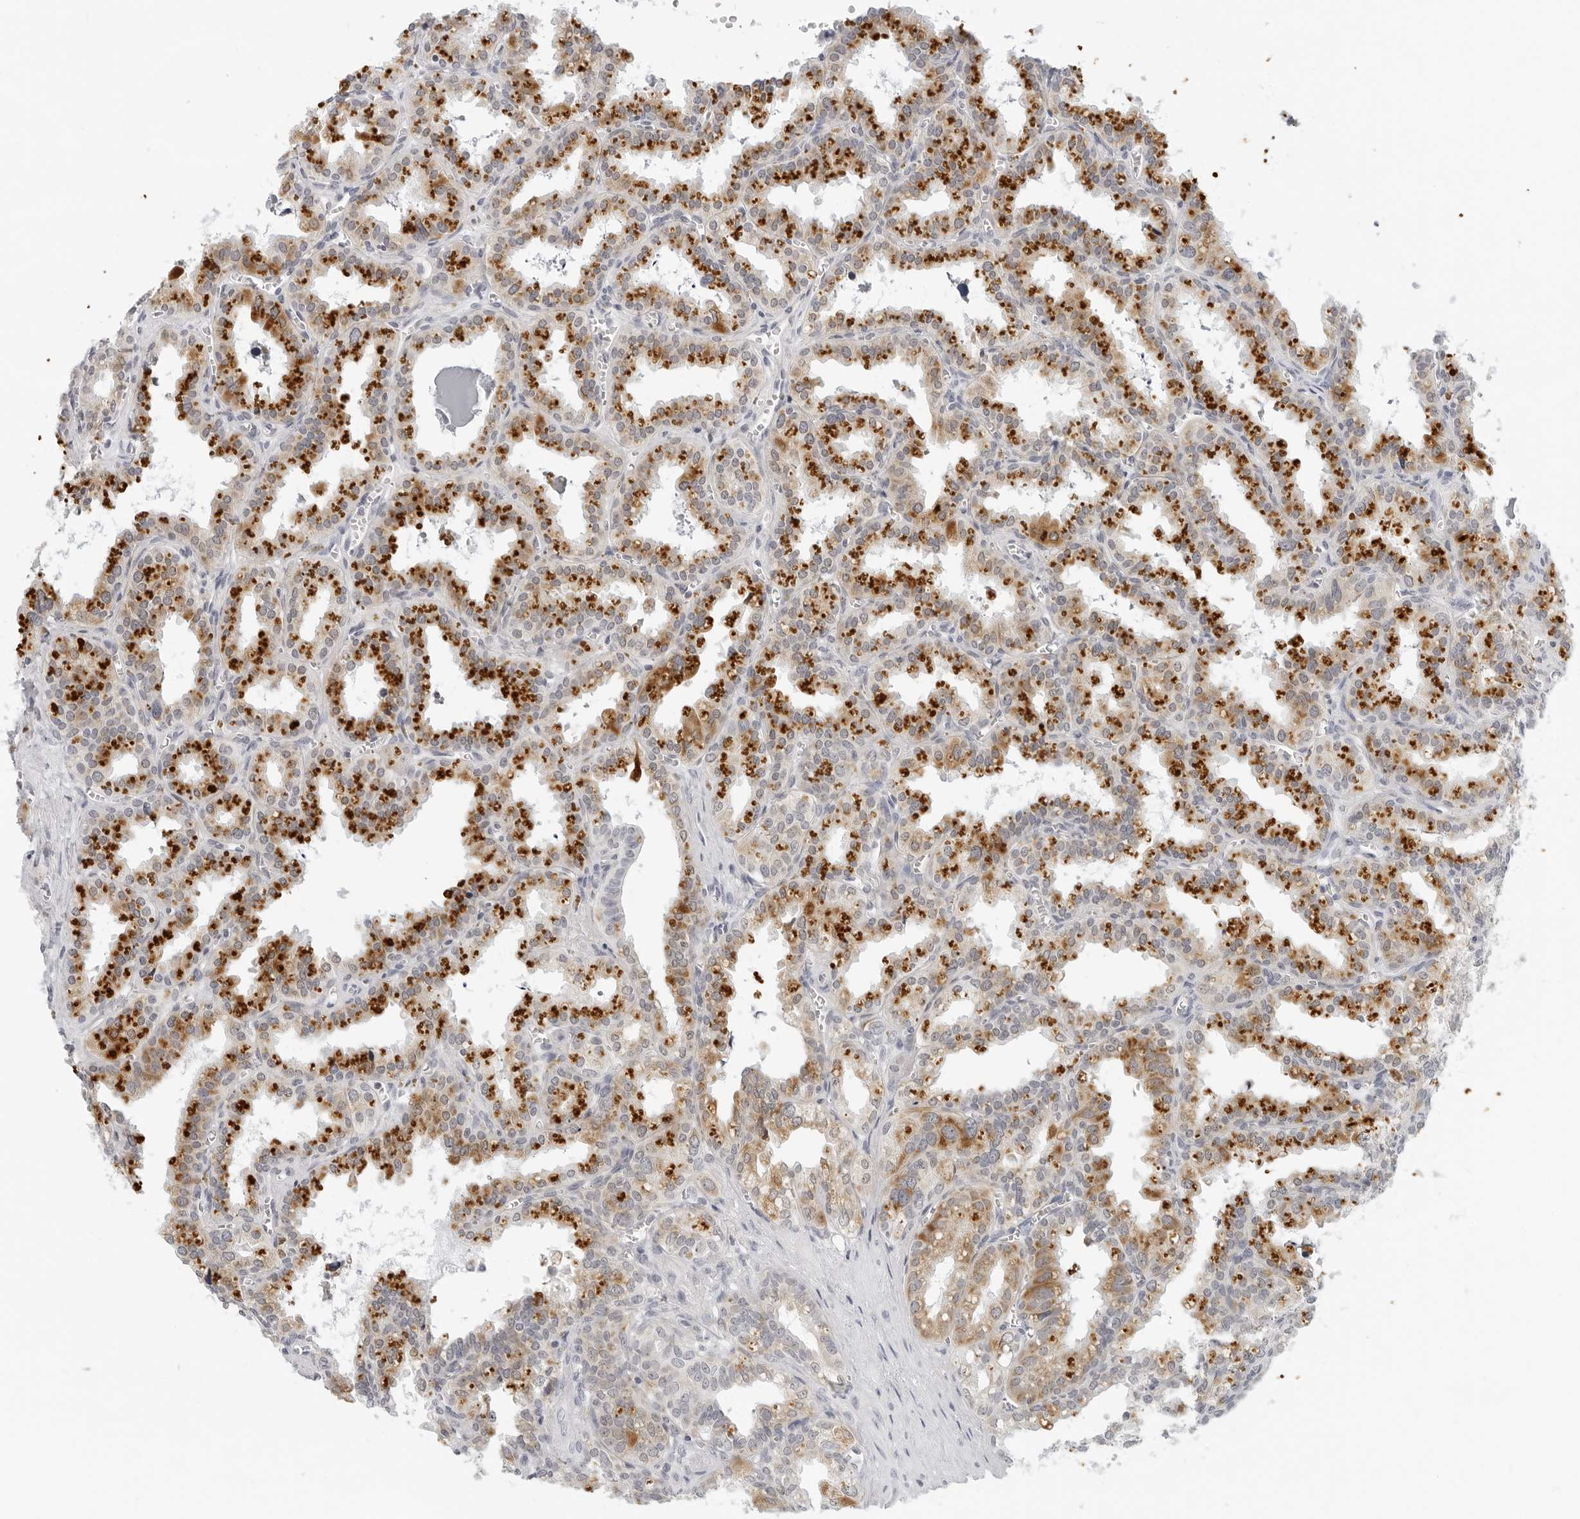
{"staining": {"intensity": "moderate", "quantity": ">75%", "location": "cytoplasmic/membranous"}, "tissue": "seminal vesicle", "cell_type": "Glandular cells", "image_type": "normal", "snomed": [{"axis": "morphology", "description": "Normal tissue, NOS"}, {"axis": "topography", "description": "Prostate"}, {"axis": "topography", "description": "Seminal veicle"}], "caption": "Protein expression analysis of normal human seminal vesicle reveals moderate cytoplasmic/membranous expression in about >75% of glandular cells.", "gene": "CIART", "patient": {"sex": "male", "age": 51}}